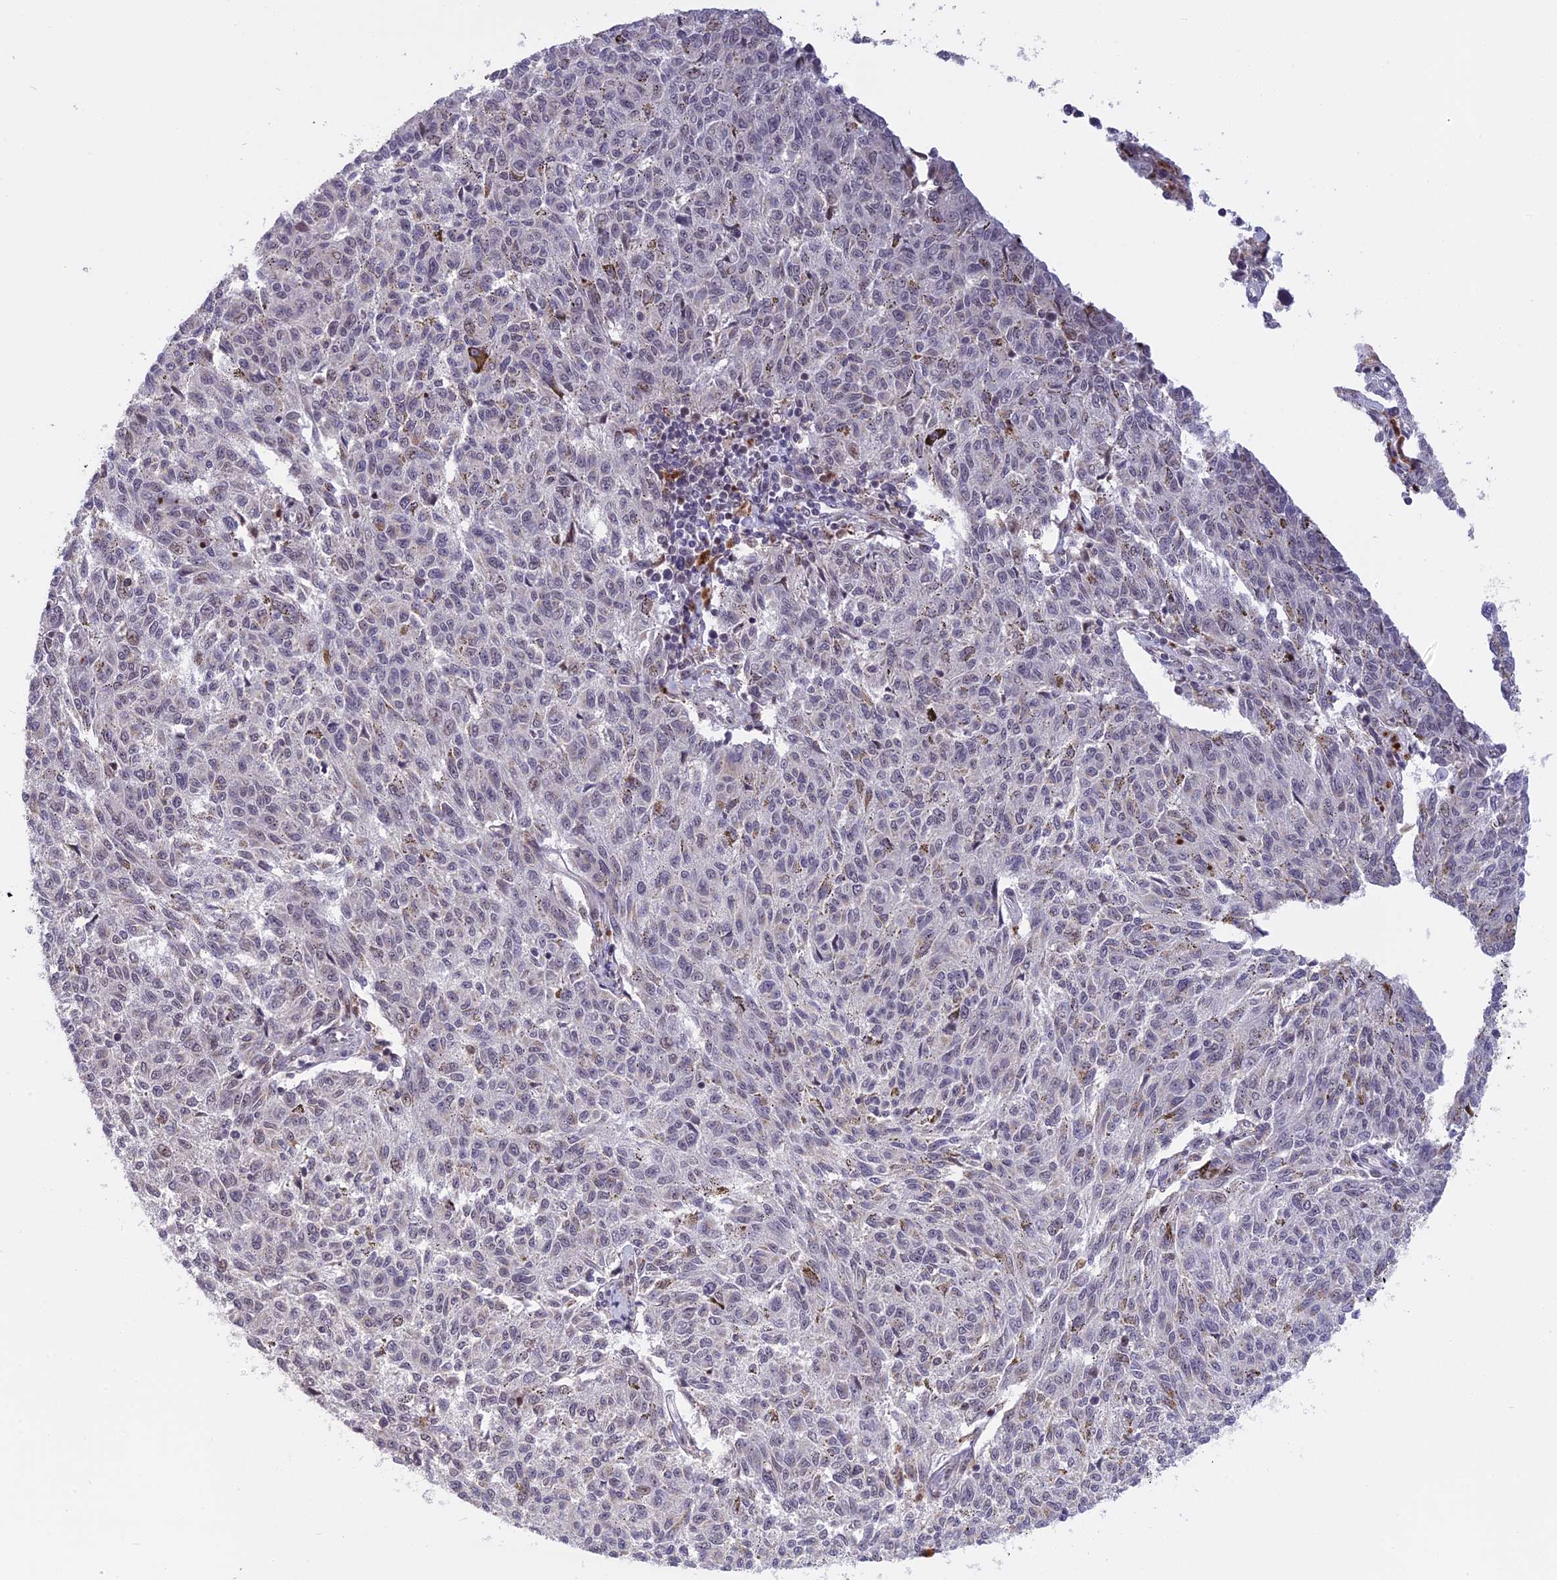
{"staining": {"intensity": "negative", "quantity": "none", "location": "none"}, "tissue": "melanoma", "cell_type": "Tumor cells", "image_type": "cancer", "snomed": [{"axis": "morphology", "description": "Malignant melanoma, NOS"}, {"axis": "topography", "description": "Skin"}], "caption": "Immunohistochemistry of human melanoma reveals no positivity in tumor cells.", "gene": "POLR2C", "patient": {"sex": "female", "age": 72}}